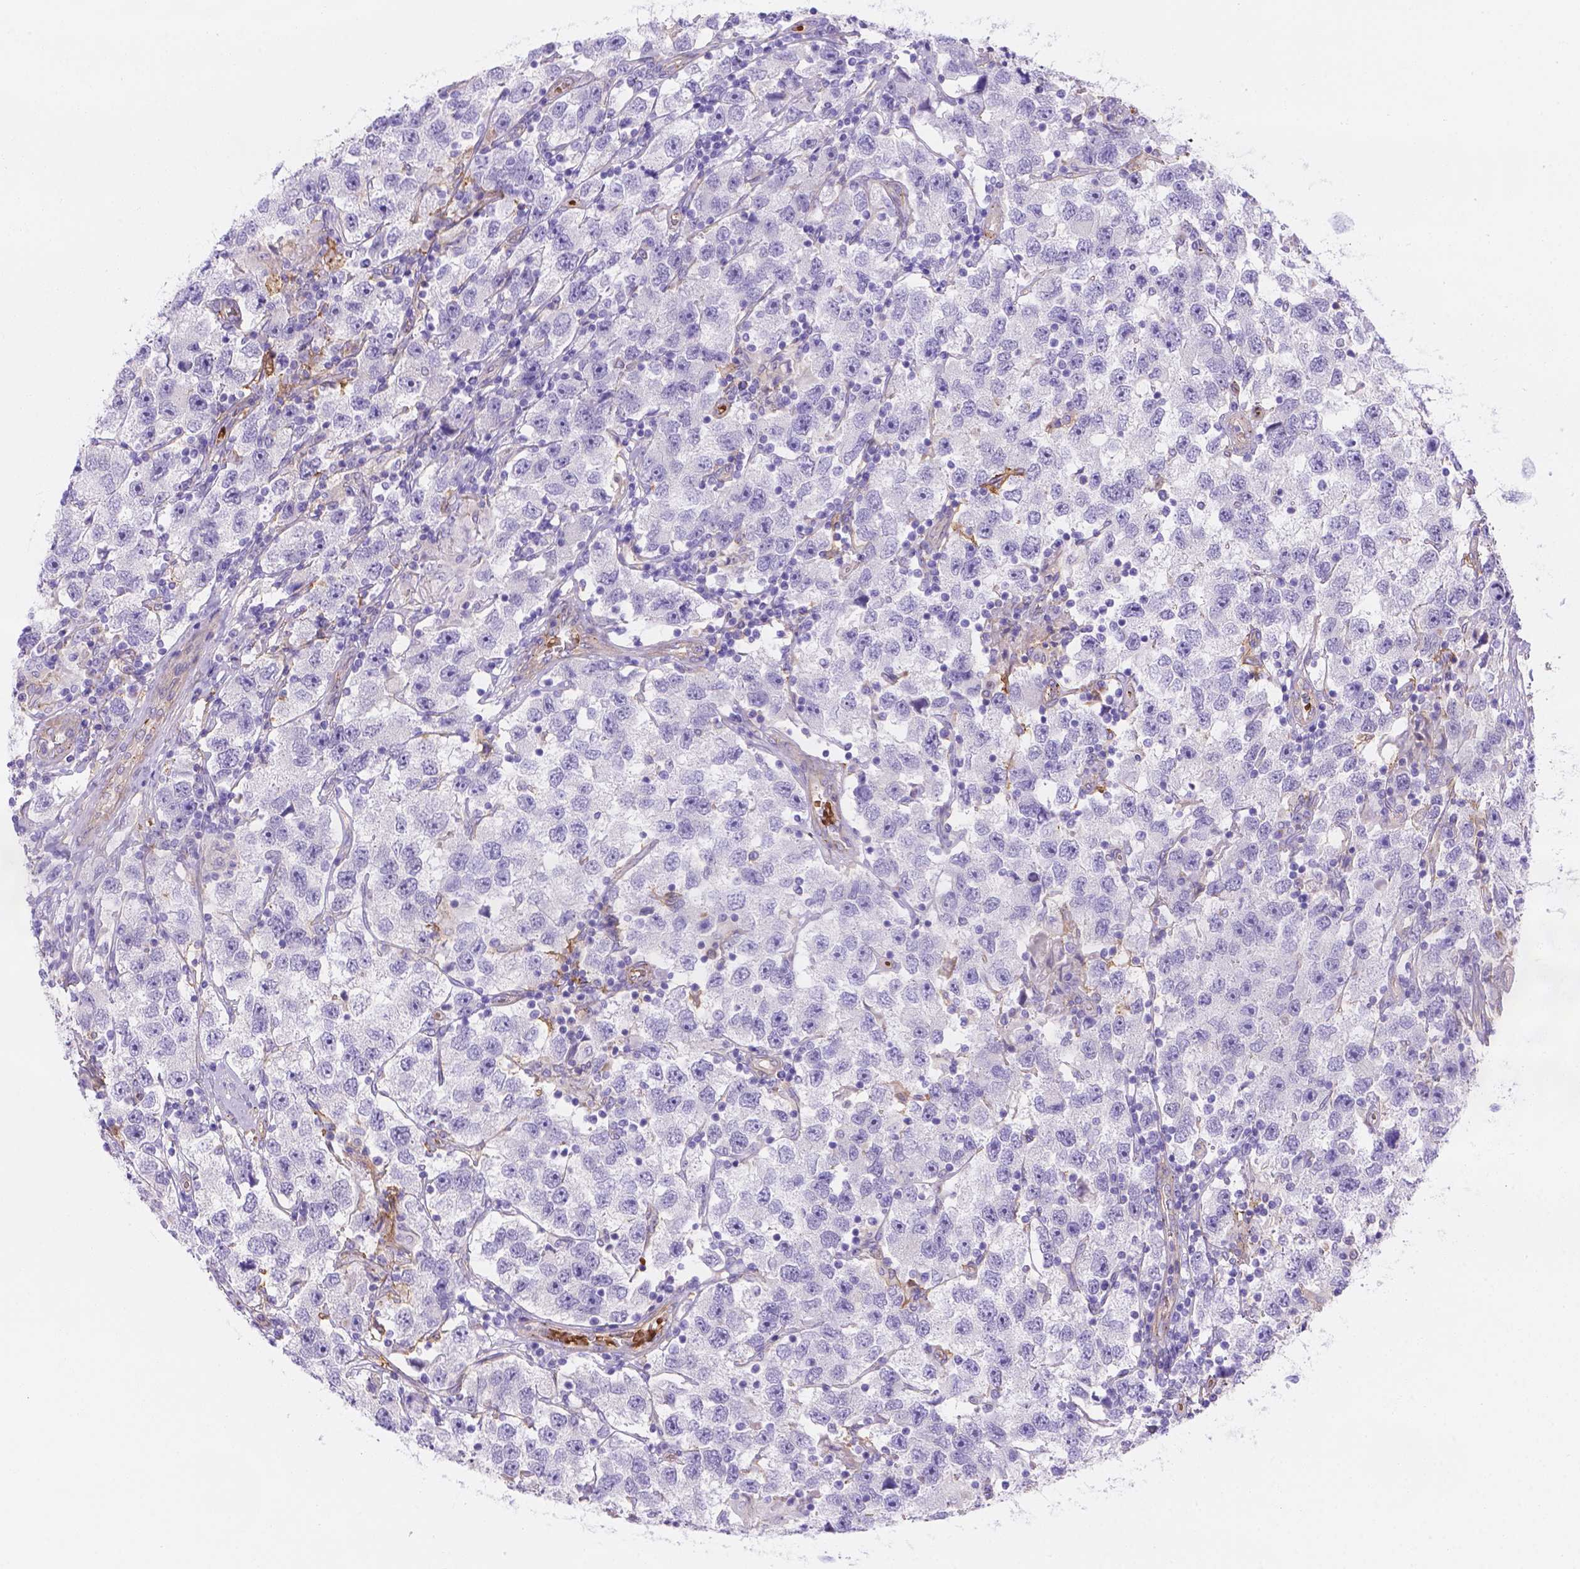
{"staining": {"intensity": "negative", "quantity": "none", "location": "none"}, "tissue": "testis cancer", "cell_type": "Tumor cells", "image_type": "cancer", "snomed": [{"axis": "morphology", "description": "Seminoma, NOS"}, {"axis": "topography", "description": "Testis"}], "caption": "DAB immunohistochemical staining of testis cancer displays no significant staining in tumor cells. Nuclei are stained in blue.", "gene": "SLC40A1", "patient": {"sex": "male", "age": 26}}